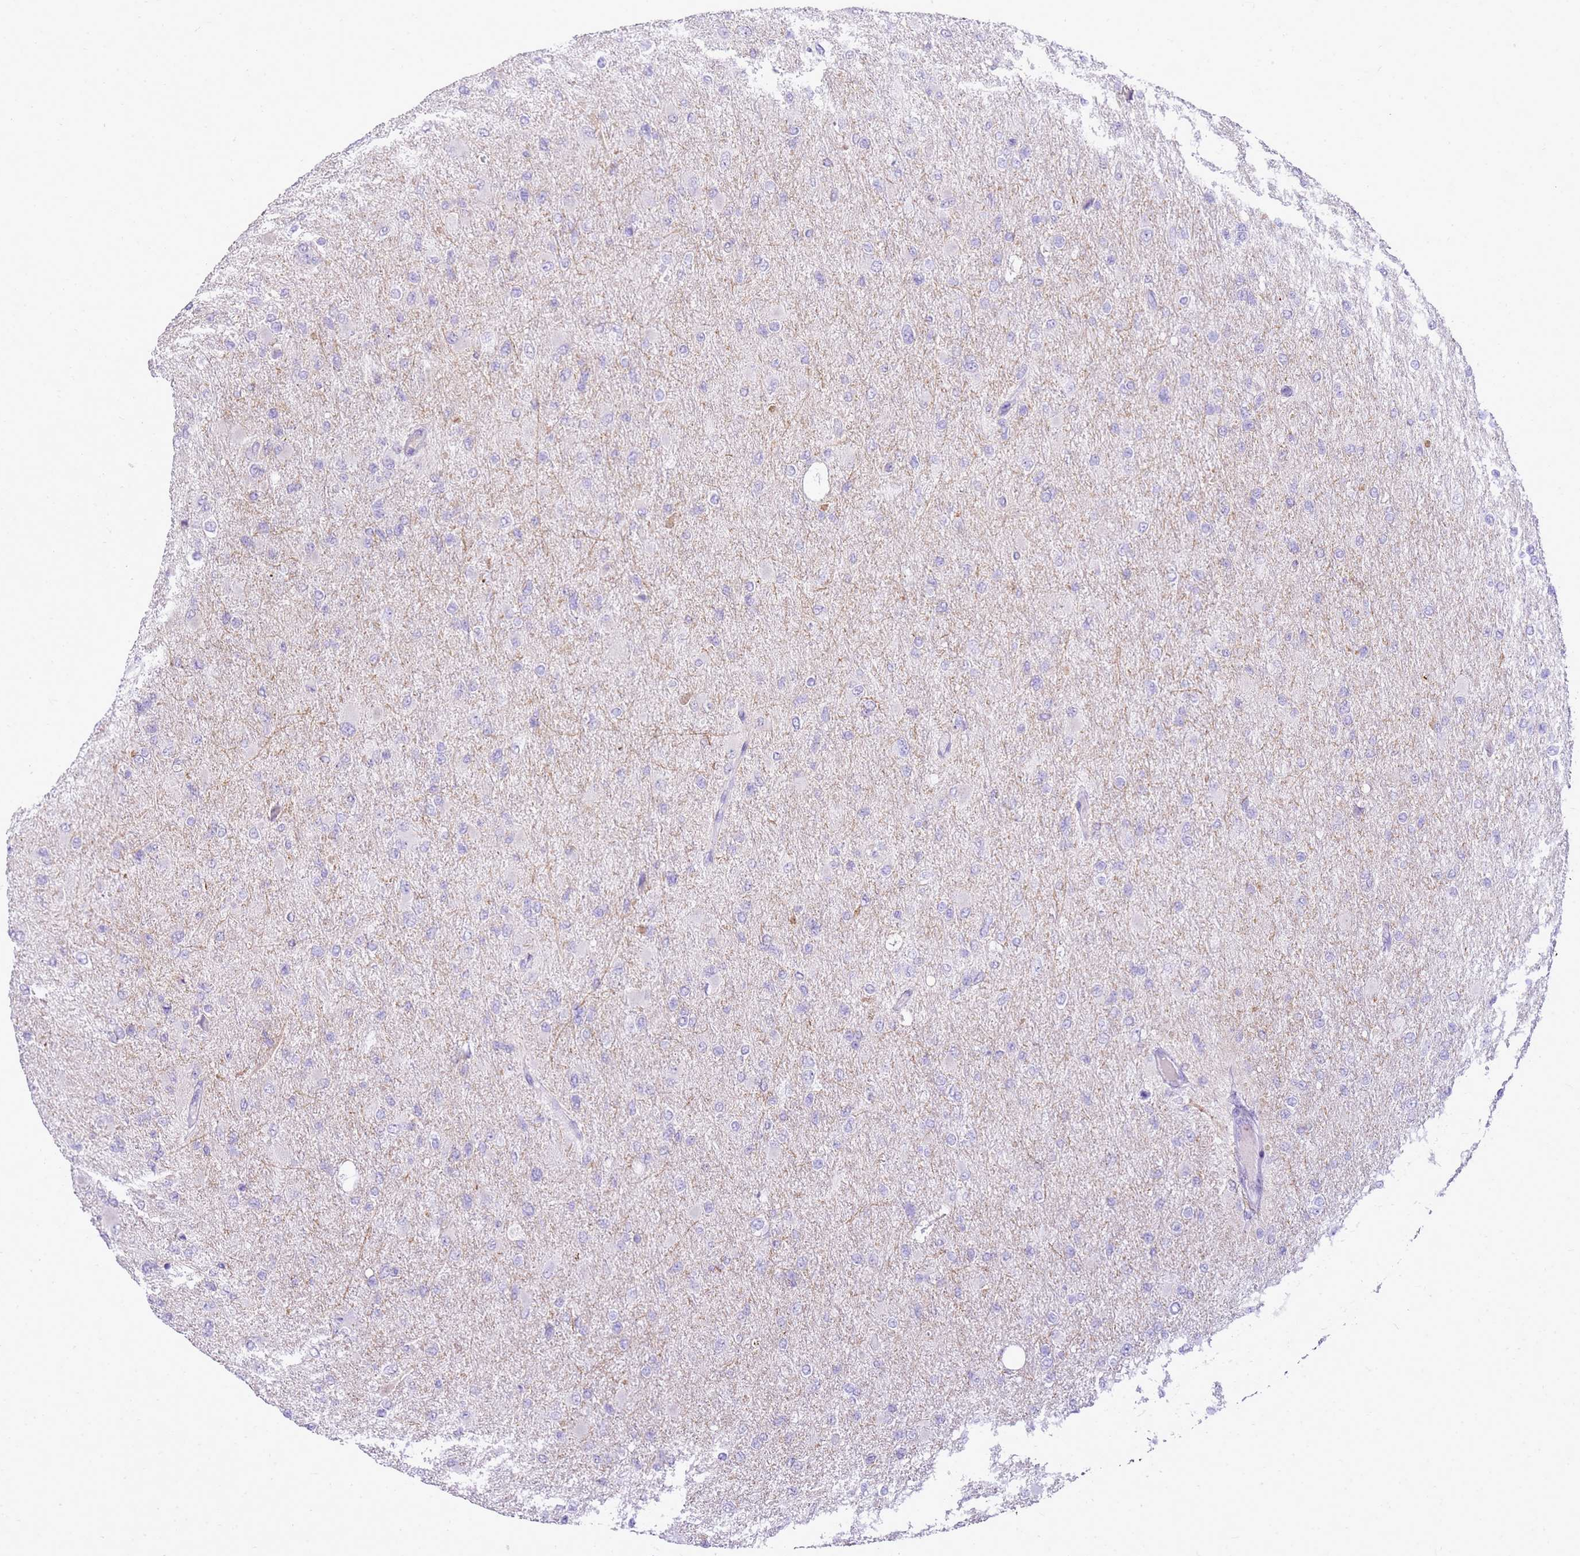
{"staining": {"intensity": "negative", "quantity": "none", "location": "none"}, "tissue": "glioma", "cell_type": "Tumor cells", "image_type": "cancer", "snomed": [{"axis": "morphology", "description": "Glioma, malignant, High grade"}, {"axis": "topography", "description": "Cerebral cortex"}], "caption": "A histopathology image of glioma stained for a protein exhibits no brown staining in tumor cells.", "gene": "FABP2", "patient": {"sex": "female", "age": 36}}